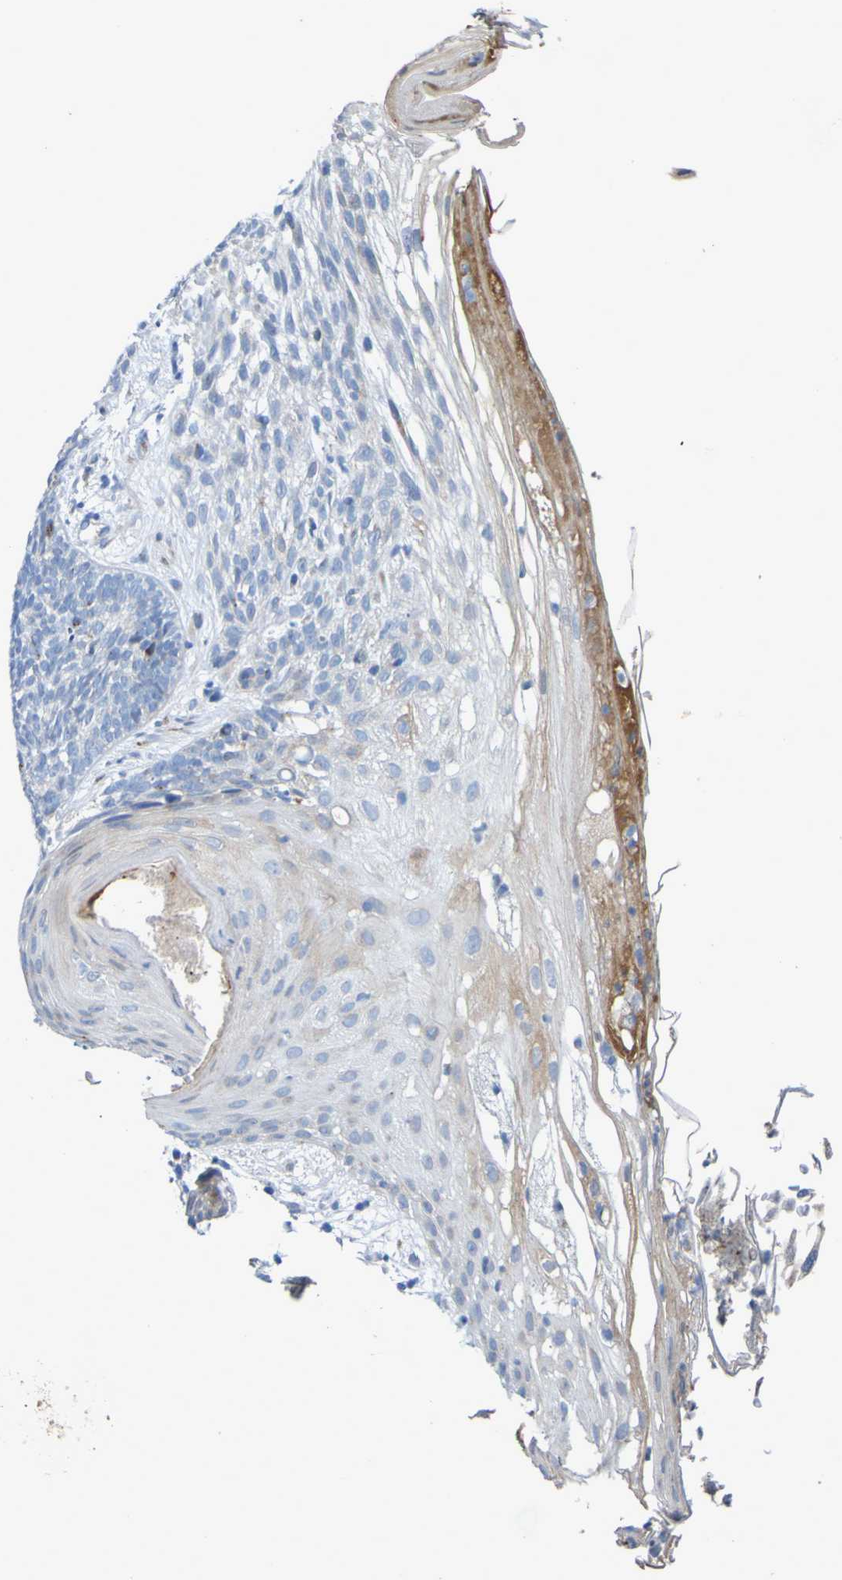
{"staining": {"intensity": "negative", "quantity": "none", "location": "none"}, "tissue": "skin cancer", "cell_type": "Tumor cells", "image_type": "cancer", "snomed": [{"axis": "morphology", "description": "Basal cell carcinoma"}, {"axis": "topography", "description": "Skin"}], "caption": "Immunohistochemical staining of skin basal cell carcinoma exhibits no significant expression in tumor cells.", "gene": "C11orf24", "patient": {"sex": "female", "age": 70}}